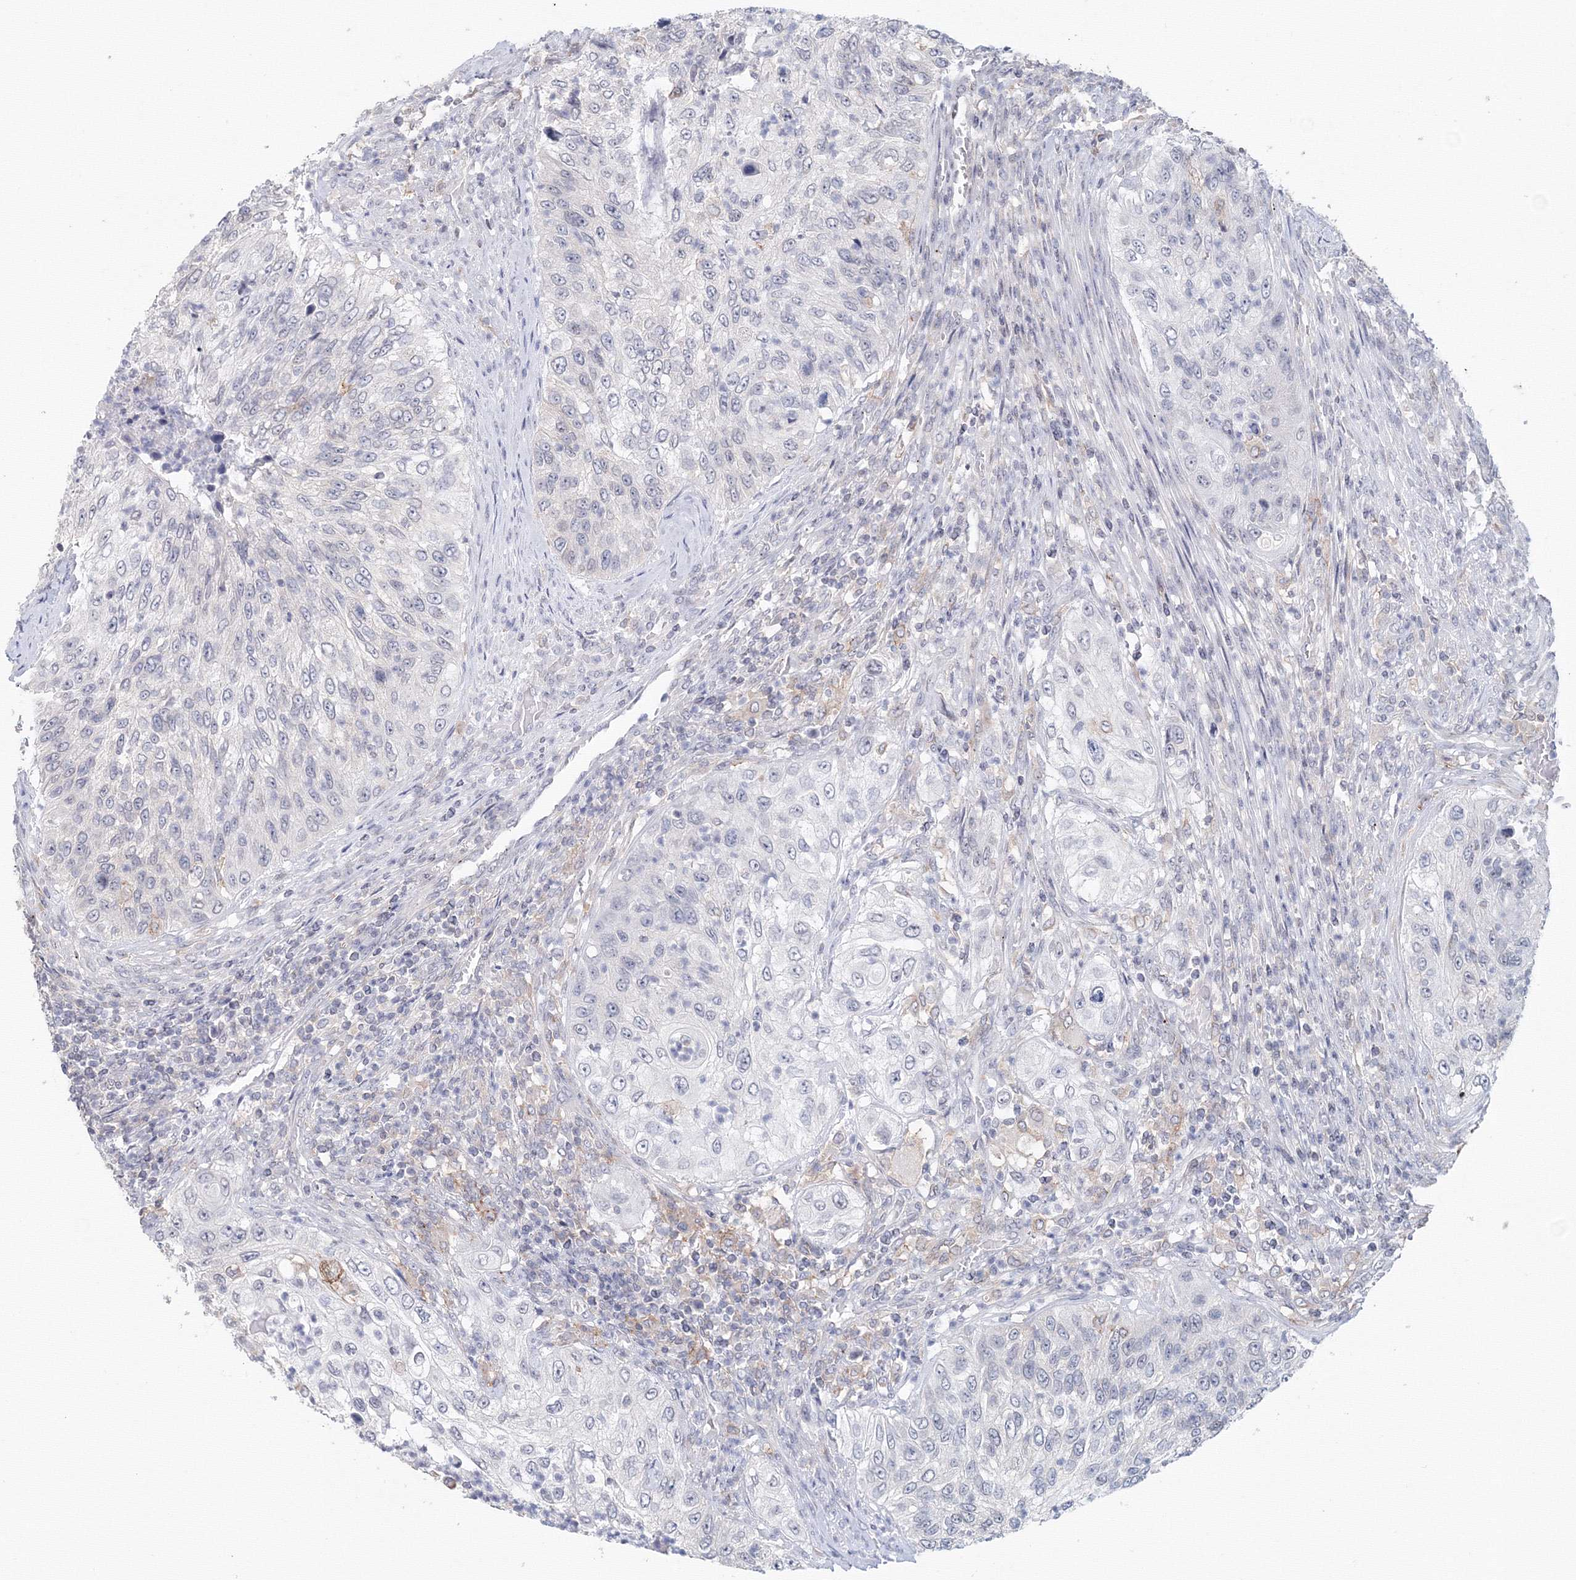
{"staining": {"intensity": "negative", "quantity": "none", "location": "none"}, "tissue": "urothelial cancer", "cell_type": "Tumor cells", "image_type": "cancer", "snomed": [{"axis": "morphology", "description": "Urothelial carcinoma, High grade"}, {"axis": "topography", "description": "Urinary bladder"}], "caption": "This is a image of IHC staining of urothelial carcinoma (high-grade), which shows no expression in tumor cells. (DAB (3,3'-diaminobenzidine) immunohistochemistry (IHC) visualized using brightfield microscopy, high magnification).", "gene": "SLC7A7", "patient": {"sex": "female", "age": 60}}